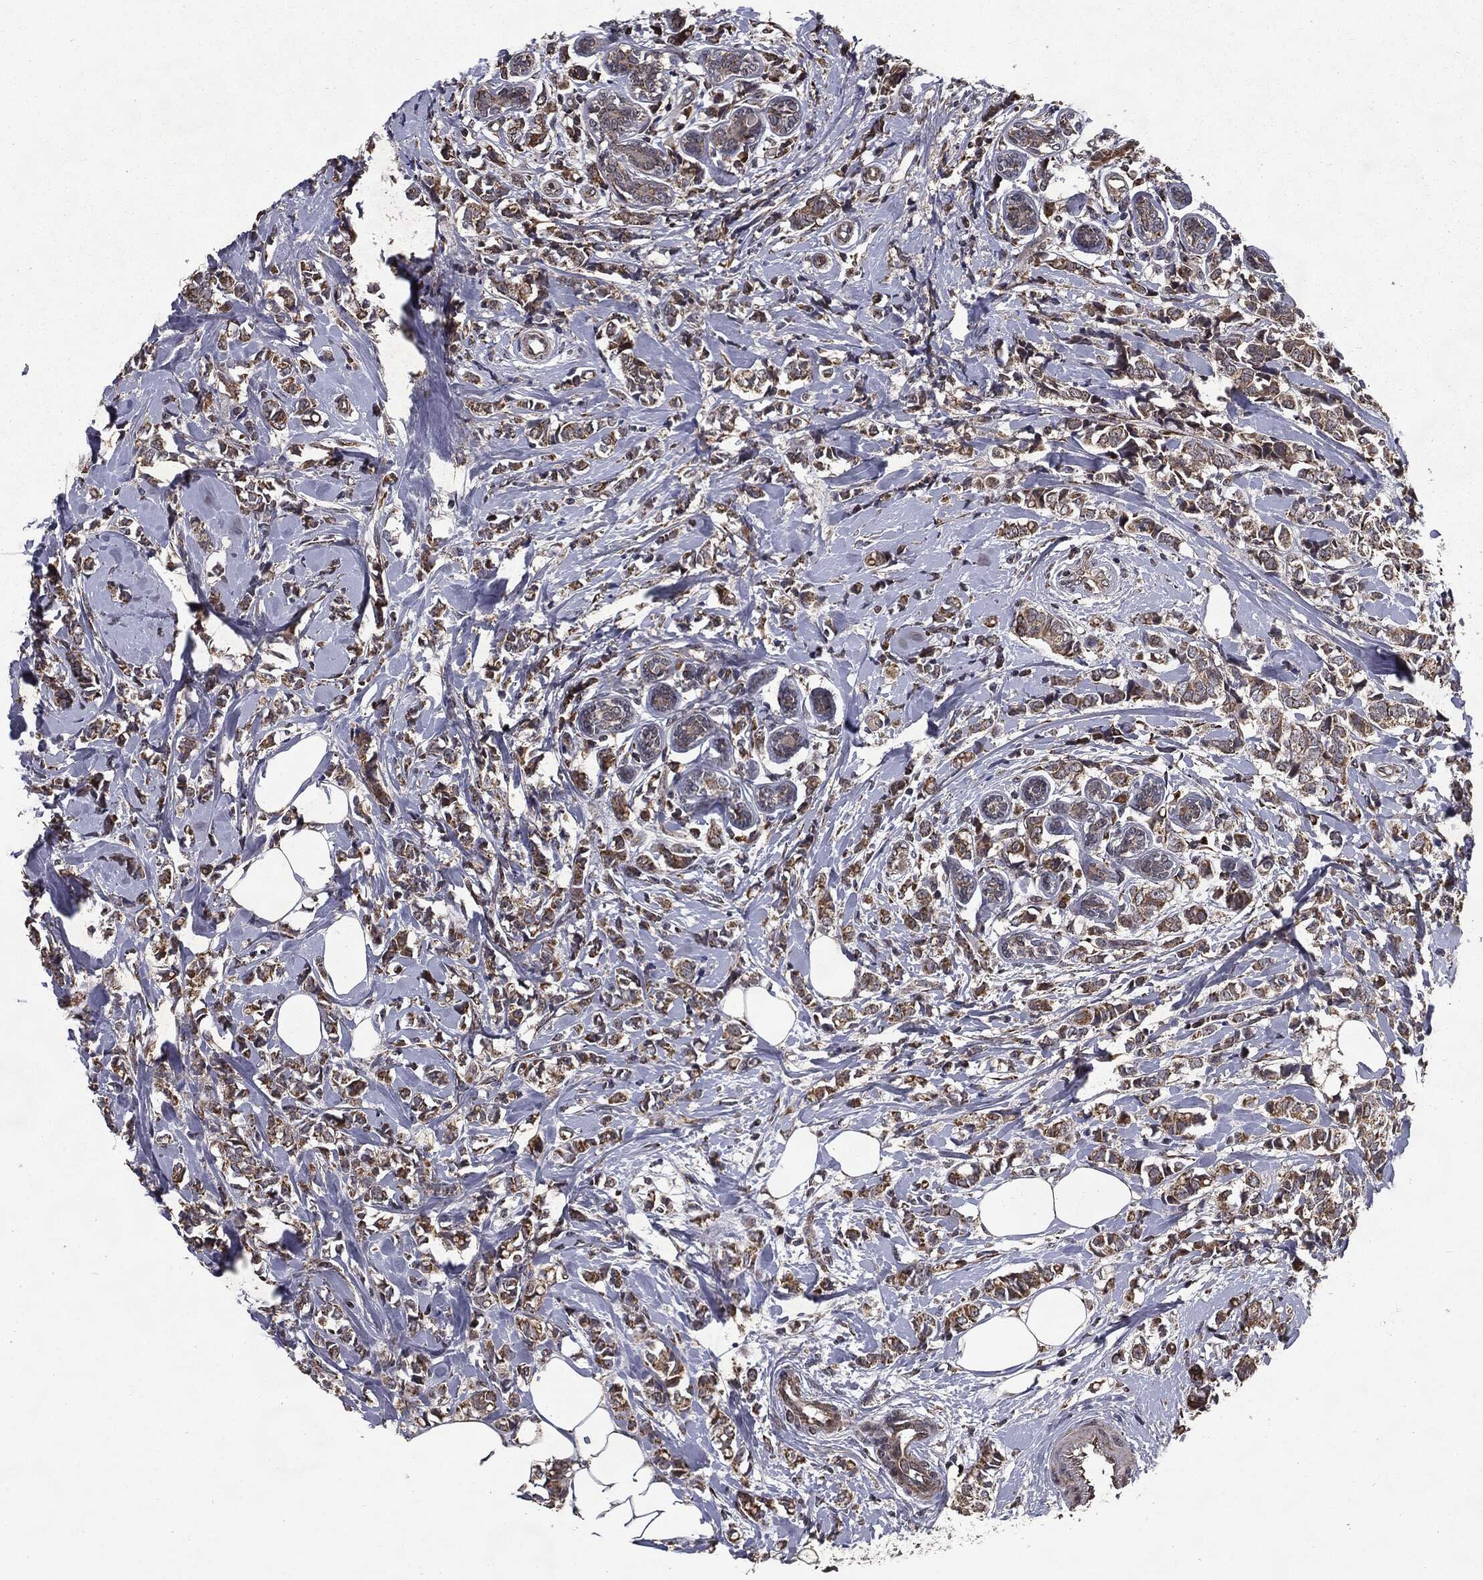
{"staining": {"intensity": "moderate", "quantity": ">75%", "location": "cytoplasmic/membranous"}, "tissue": "breast cancer", "cell_type": "Tumor cells", "image_type": "cancer", "snomed": [{"axis": "morphology", "description": "Normal tissue, NOS"}, {"axis": "morphology", "description": "Duct carcinoma"}, {"axis": "topography", "description": "Breast"}], "caption": "This histopathology image exhibits breast intraductal carcinoma stained with immunohistochemistry (IHC) to label a protein in brown. The cytoplasmic/membranous of tumor cells show moderate positivity for the protein. Nuclei are counter-stained blue.", "gene": "HDAC5", "patient": {"sex": "female", "age": 44}}